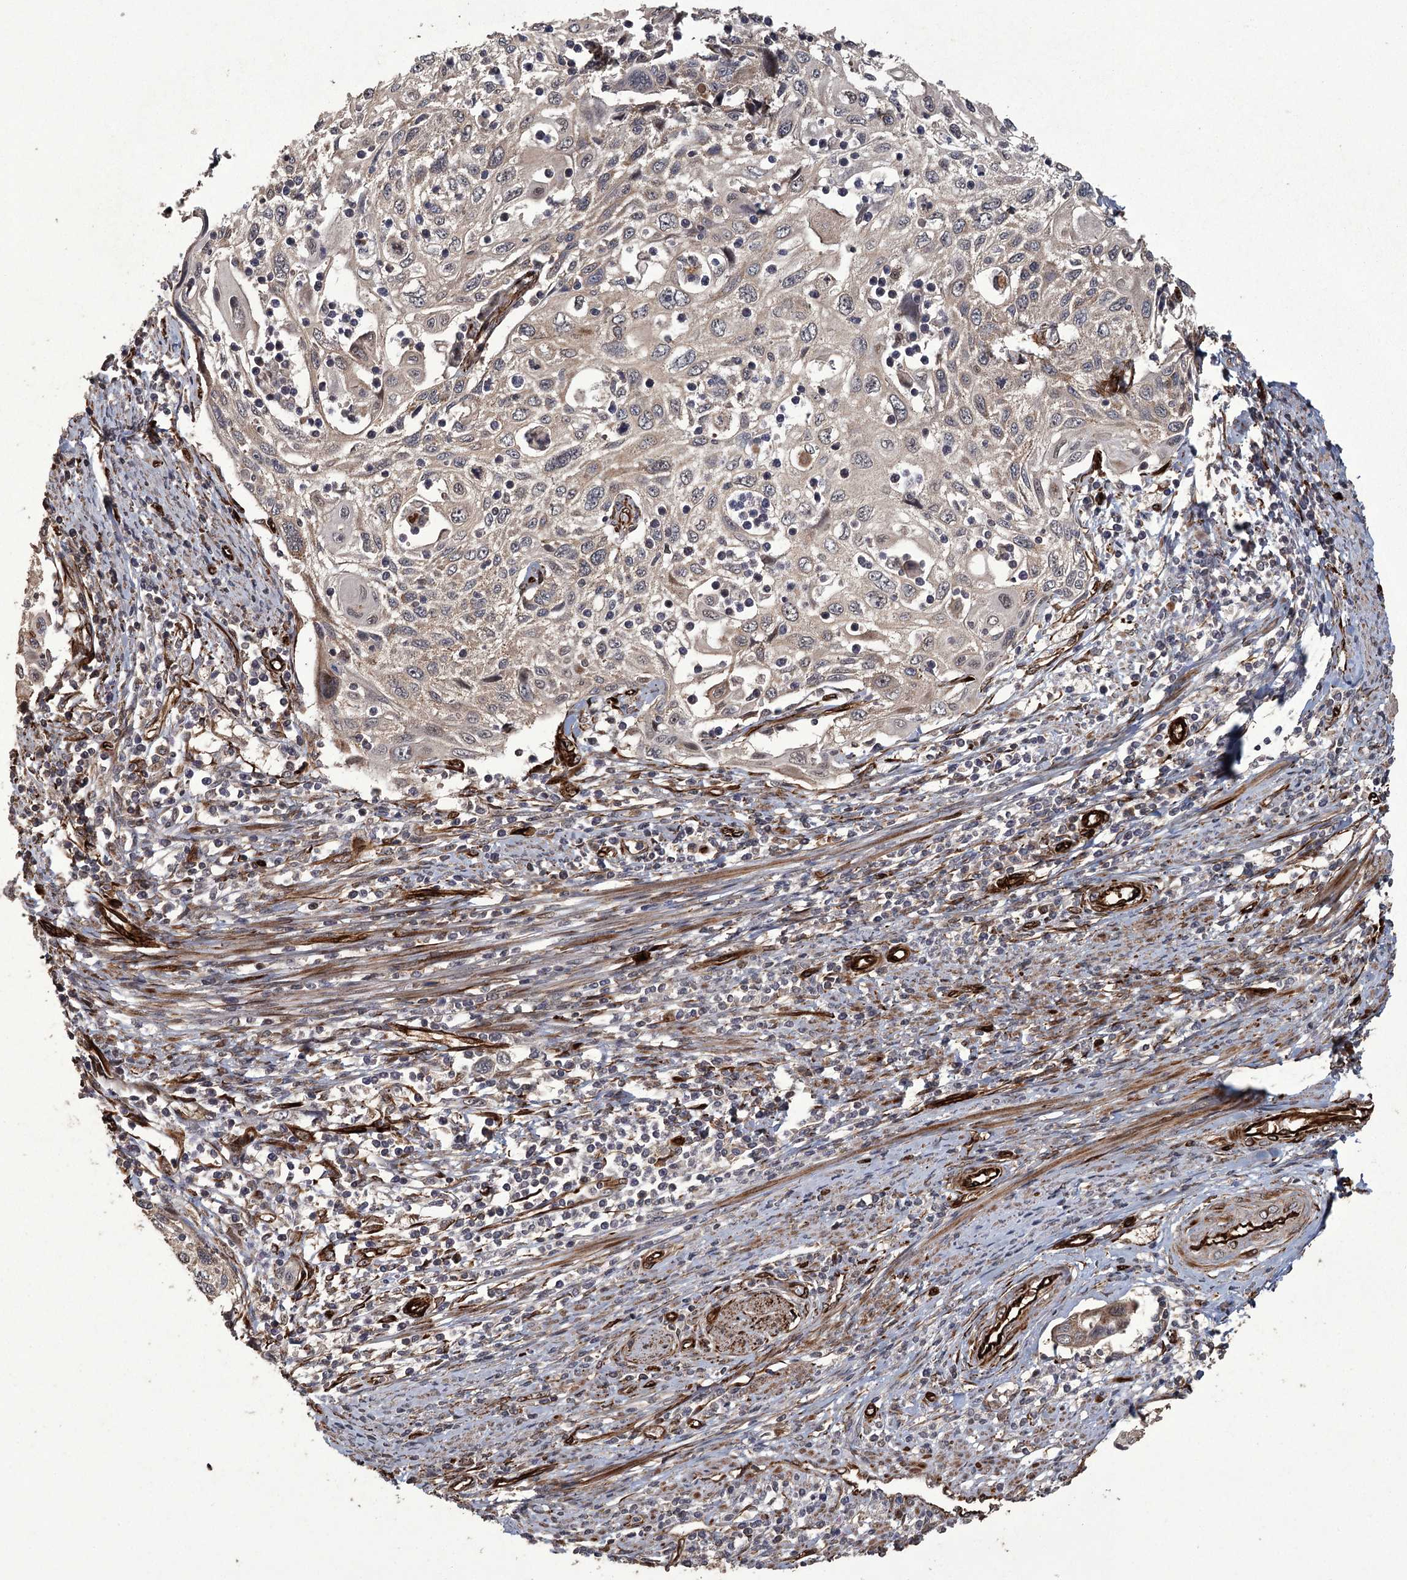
{"staining": {"intensity": "weak", "quantity": "<25%", "location": "cytoplasmic/membranous"}, "tissue": "cervical cancer", "cell_type": "Tumor cells", "image_type": "cancer", "snomed": [{"axis": "morphology", "description": "Squamous cell carcinoma, NOS"}, {"axis": "topography", "description": "Cervix"}], "caption": "High power microscopy micrograph of an IHC micrograph of cervical cancer (squamous cell carcinoma), revealing no significant positivity in tumor cells. (Immunohistochemistry, brightfield microscopy, high magnification).", "gene": "RPAP3", "patient": {"sex": "female", "age": 70}}